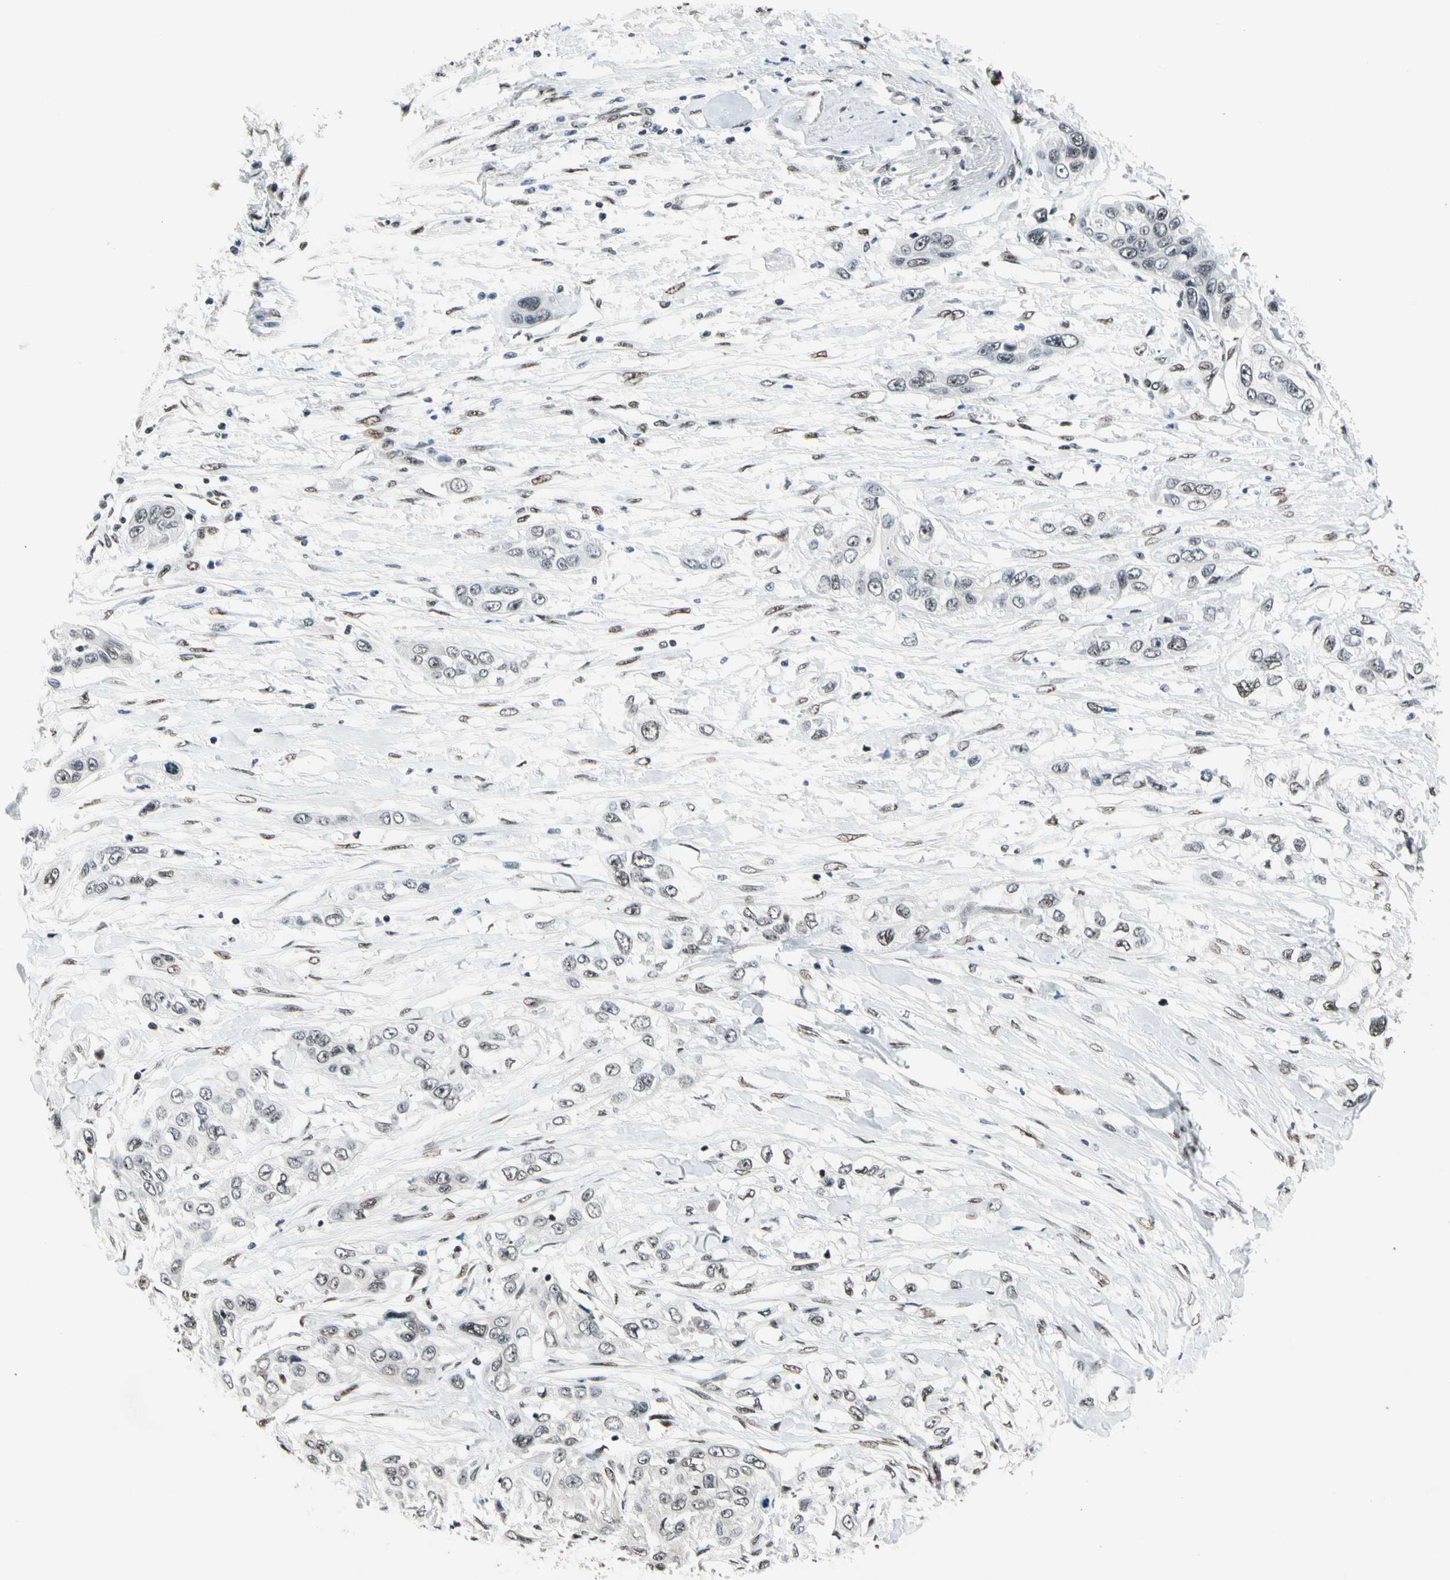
{"staining": {"intensity": "weak", "quantity": "25%-75%", "location": "nuclear"}, "tissue": "pancreatic cancer", "cell_type": "Tumor cells", "image_type": "cancer", "snomed": [{"axis": "morphology", "description": "Adenocarcinoma, NOS"}, {"axis": "topography", "description": "Pancreas"}], "caption": "Pancreatic adenocarcinoma stained with a protein marker demonstrates weak staining in tumor cells.", "gene": "RECQL", "patient": {"sex": "female", "age": 70}}